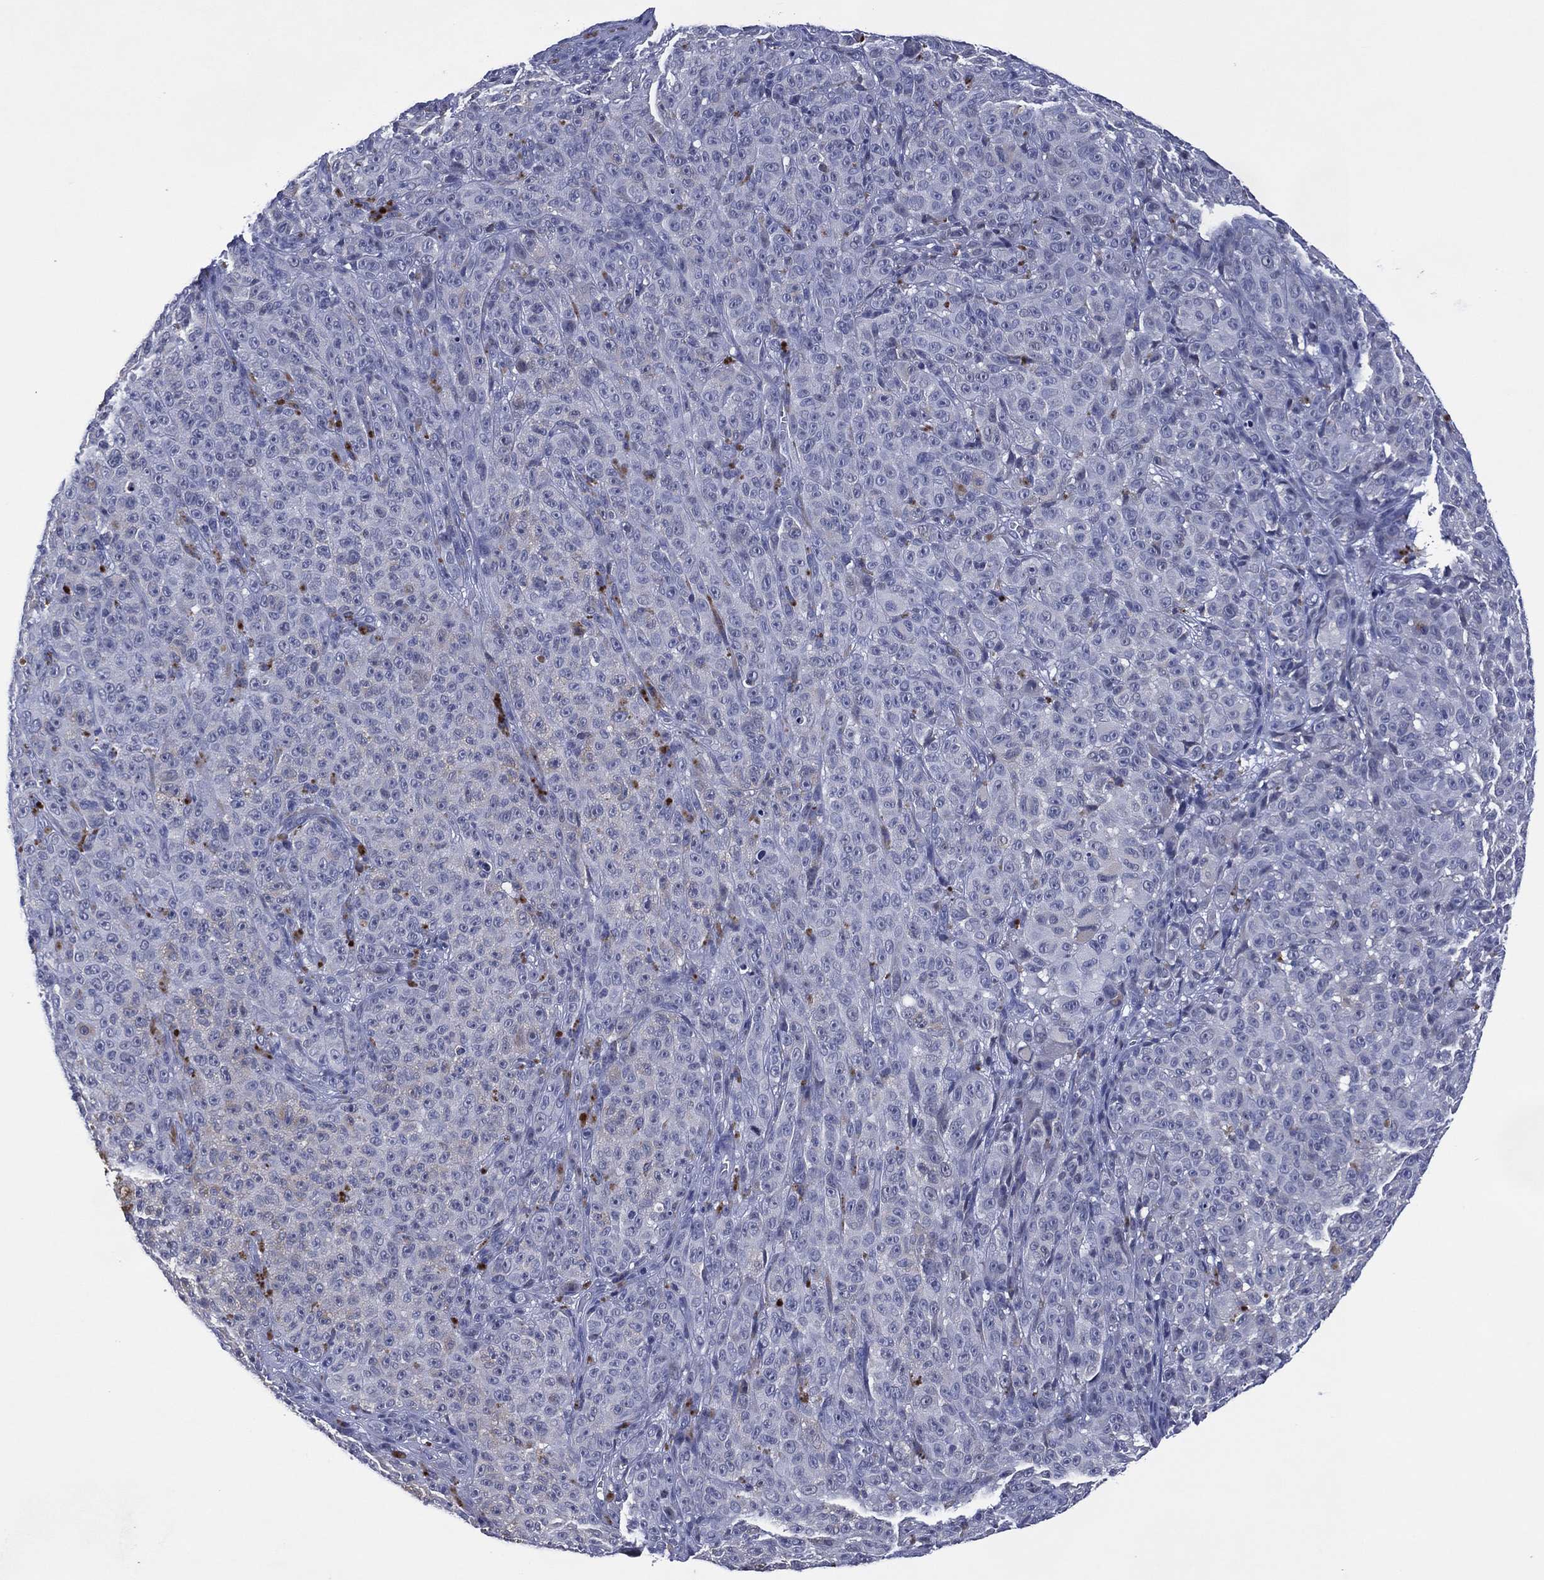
{"staining": {"intensity": "negative", "quantity": "none", "location": "none"}, "tissue": "melanoma", "cell_type": "Tumor cells", "image_type": "cancer", "snomed": [{"axis": "morphology", "description": "Malignant melanoma, NOS"}, {"axis": "topography", "description": "Skin"}], "caption": "Human melanoma stained for a protein using IHC demonstrates no staining in tumor cells.", "gene": "USP26", "patient": {"sex": "female", "age": 82}}